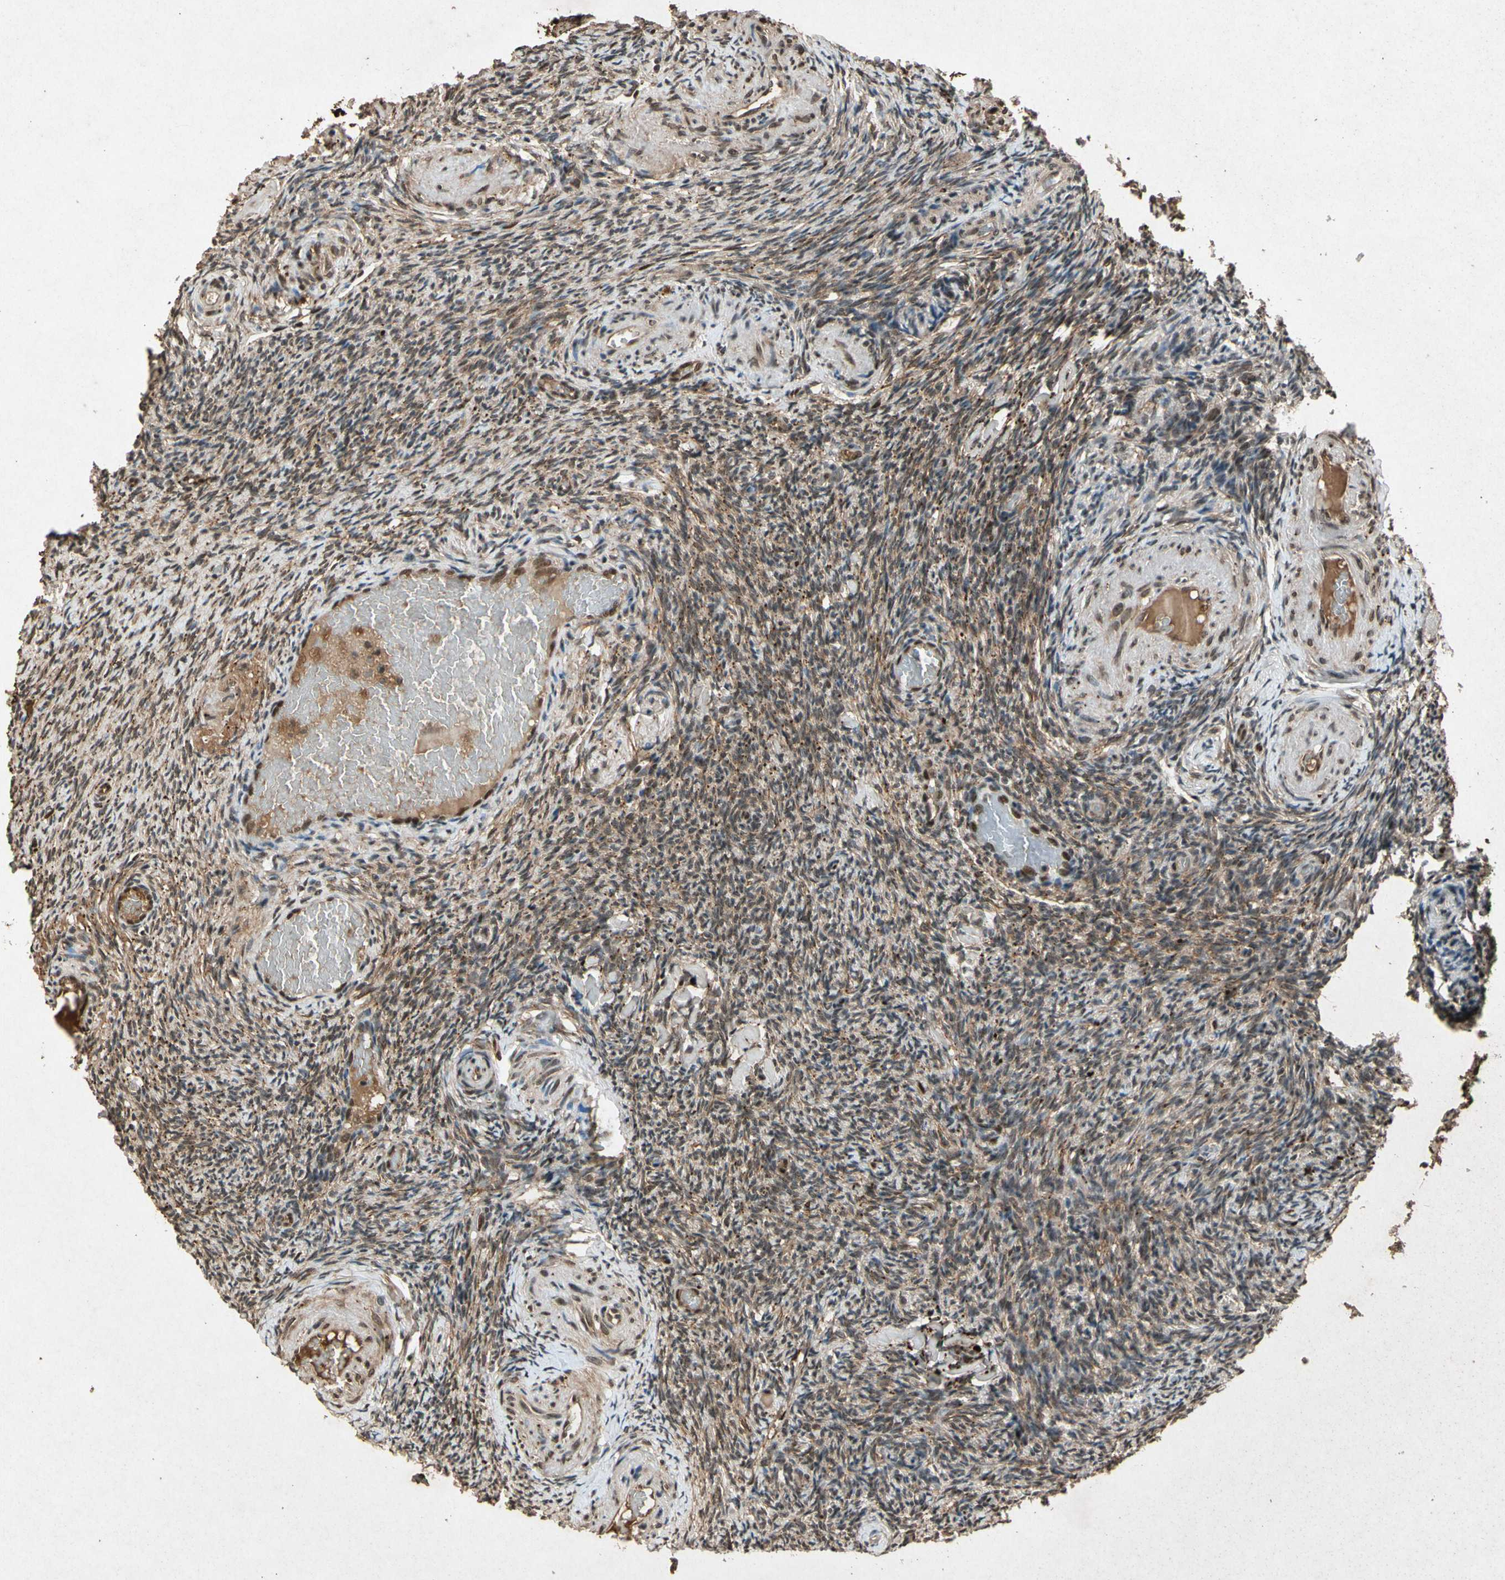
{"staining": {"intensity": "moderate", "quantity": "25%-75%", "location": "cytoplasmic/membranous,nuclear"}, "tissue": "ovary", "cell_type": "Ovarian stroma cells", "image_type": "normal", "snomed": [{"axis": "morphology", "description": "Normal tissue, NOS"}, {"axis": "topography", "description": "Ovary"}], "caption": "Normal ovary was stained to show a protein in brown. There is medium levels of moderate cytoplasmic/membranous,nuclear expression in approximately 25%-75% of ovarian stroma cells.", "gene": "PML", "patient": {"sex": "female", "age": 60}}